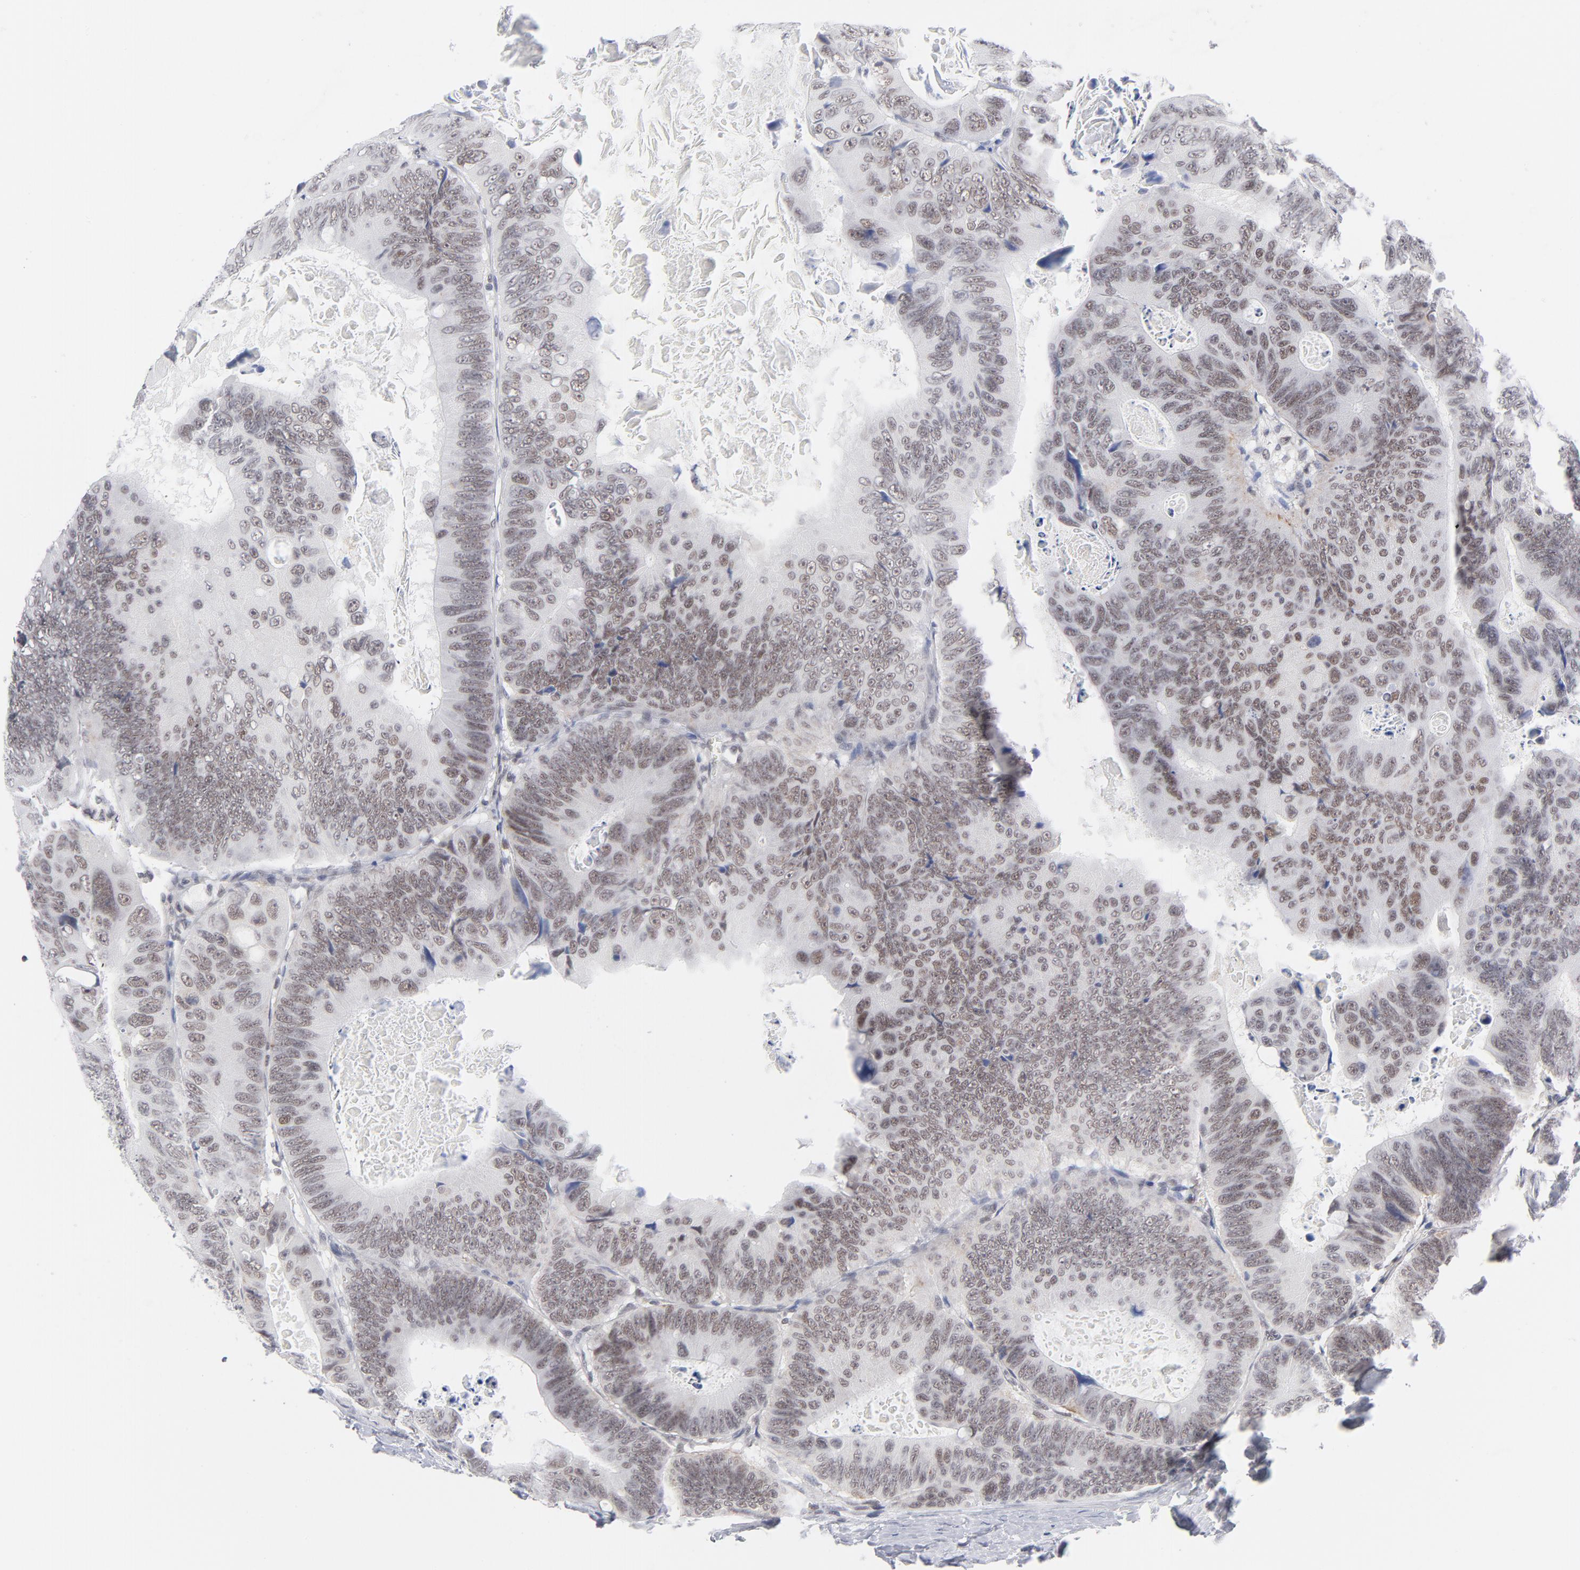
{"staining": {"intensity": "moderate", "quantity": ">75%", "location": "nuclear"}, "tissue": "colorectal cancer", "cell_type": "Tumor cells", "image_type": "cancer", "snomed": [{"axis": "morphology", "description": "Adenocarcinoma, NOS"}, {"axis": "topography", "description": "Colon"}], "caption": "DAB immunohistochemical staining of colorectal cancer displays moderate nuclear protein positivity in approximately >75% of tumor cells.", "gene": "BAP1", "patient": {"sex": "female", "age": 55}}